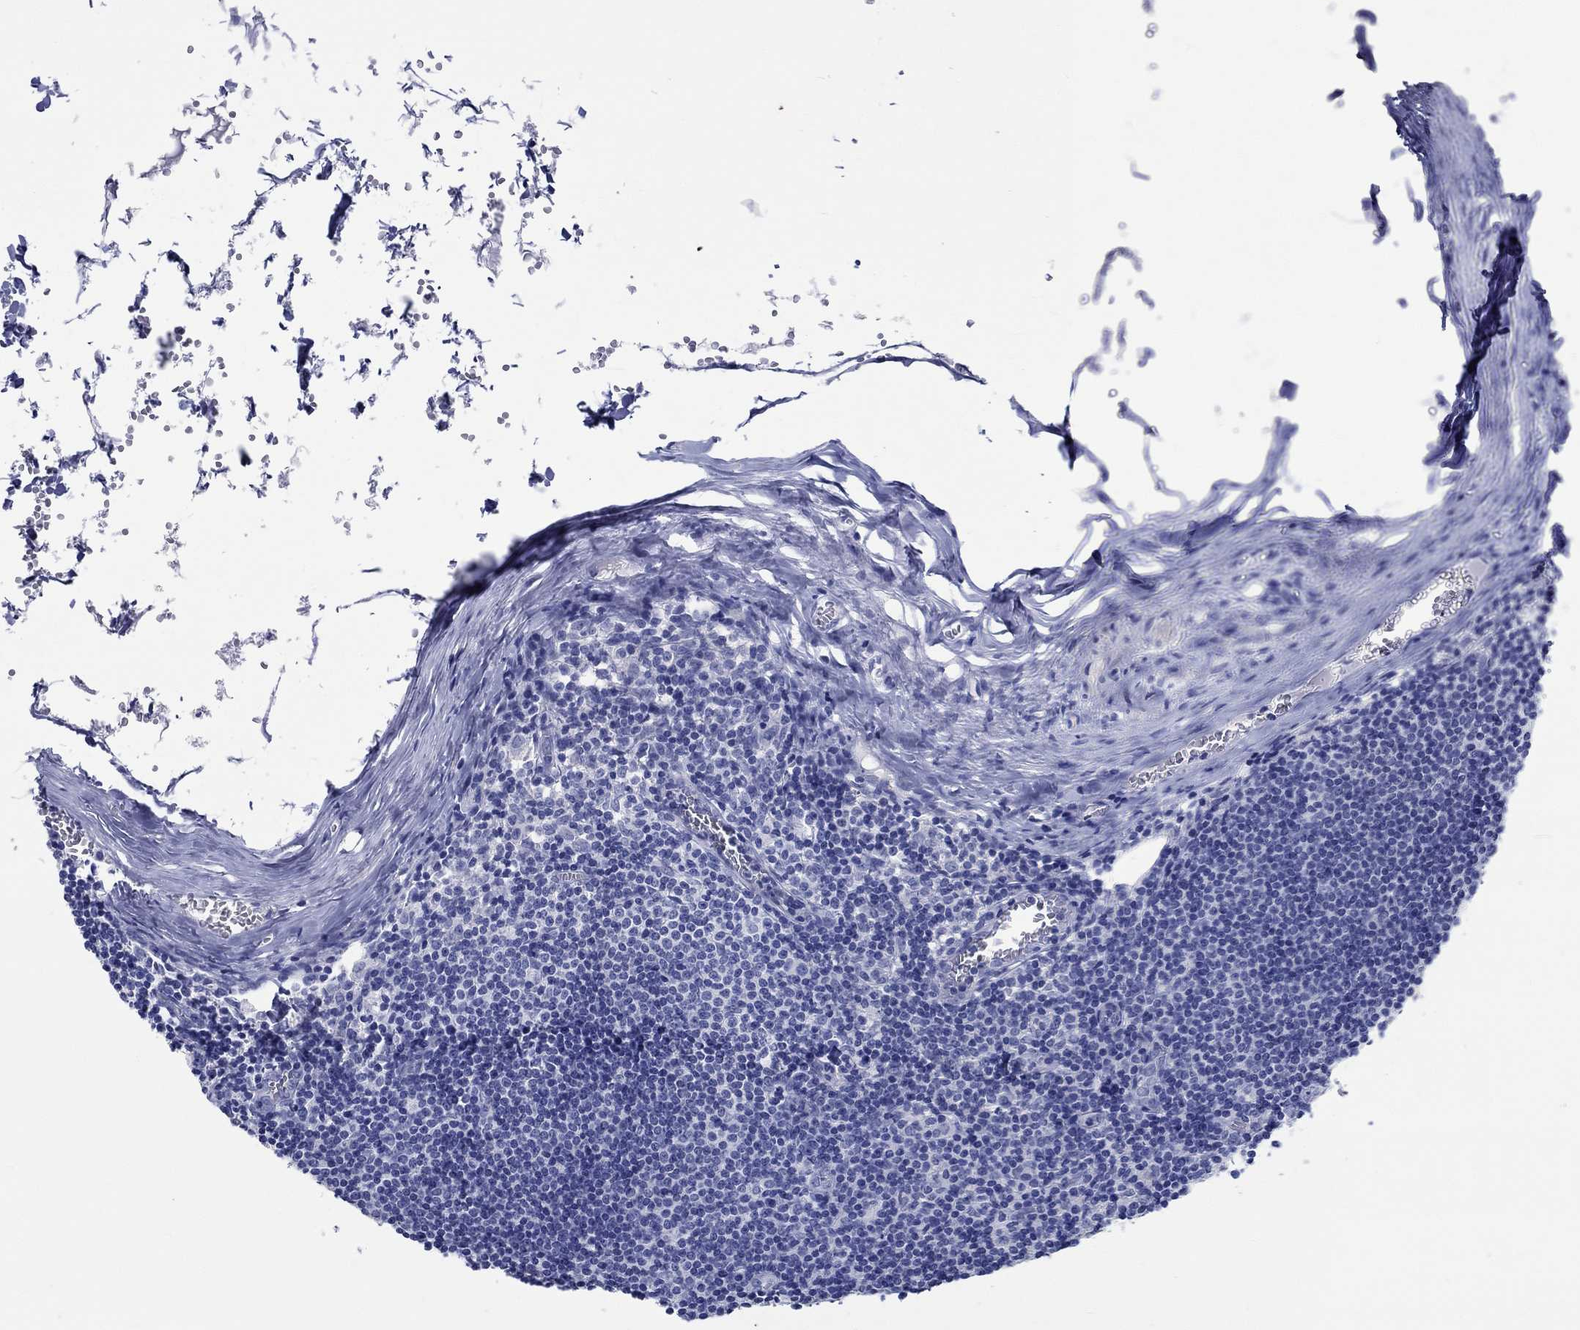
{"staining": {"intensity": "negative", "quantity": "none", "location": "none"}, "tissue": "lymph node", "cell_type": "Germinal center cells", "image_type": "normal", "snomed": [{"axis": "morphology", "description": "Normal tissue, NOS"}, {"axis": "topography", "description": "Lymph node"}], "caption": "This is an IHC micrograph of unremarkable human lymph node. There is no expression in germinal center cells.", "gene": "C4orf47", "patient": {"sex": "male", "age": 59}}